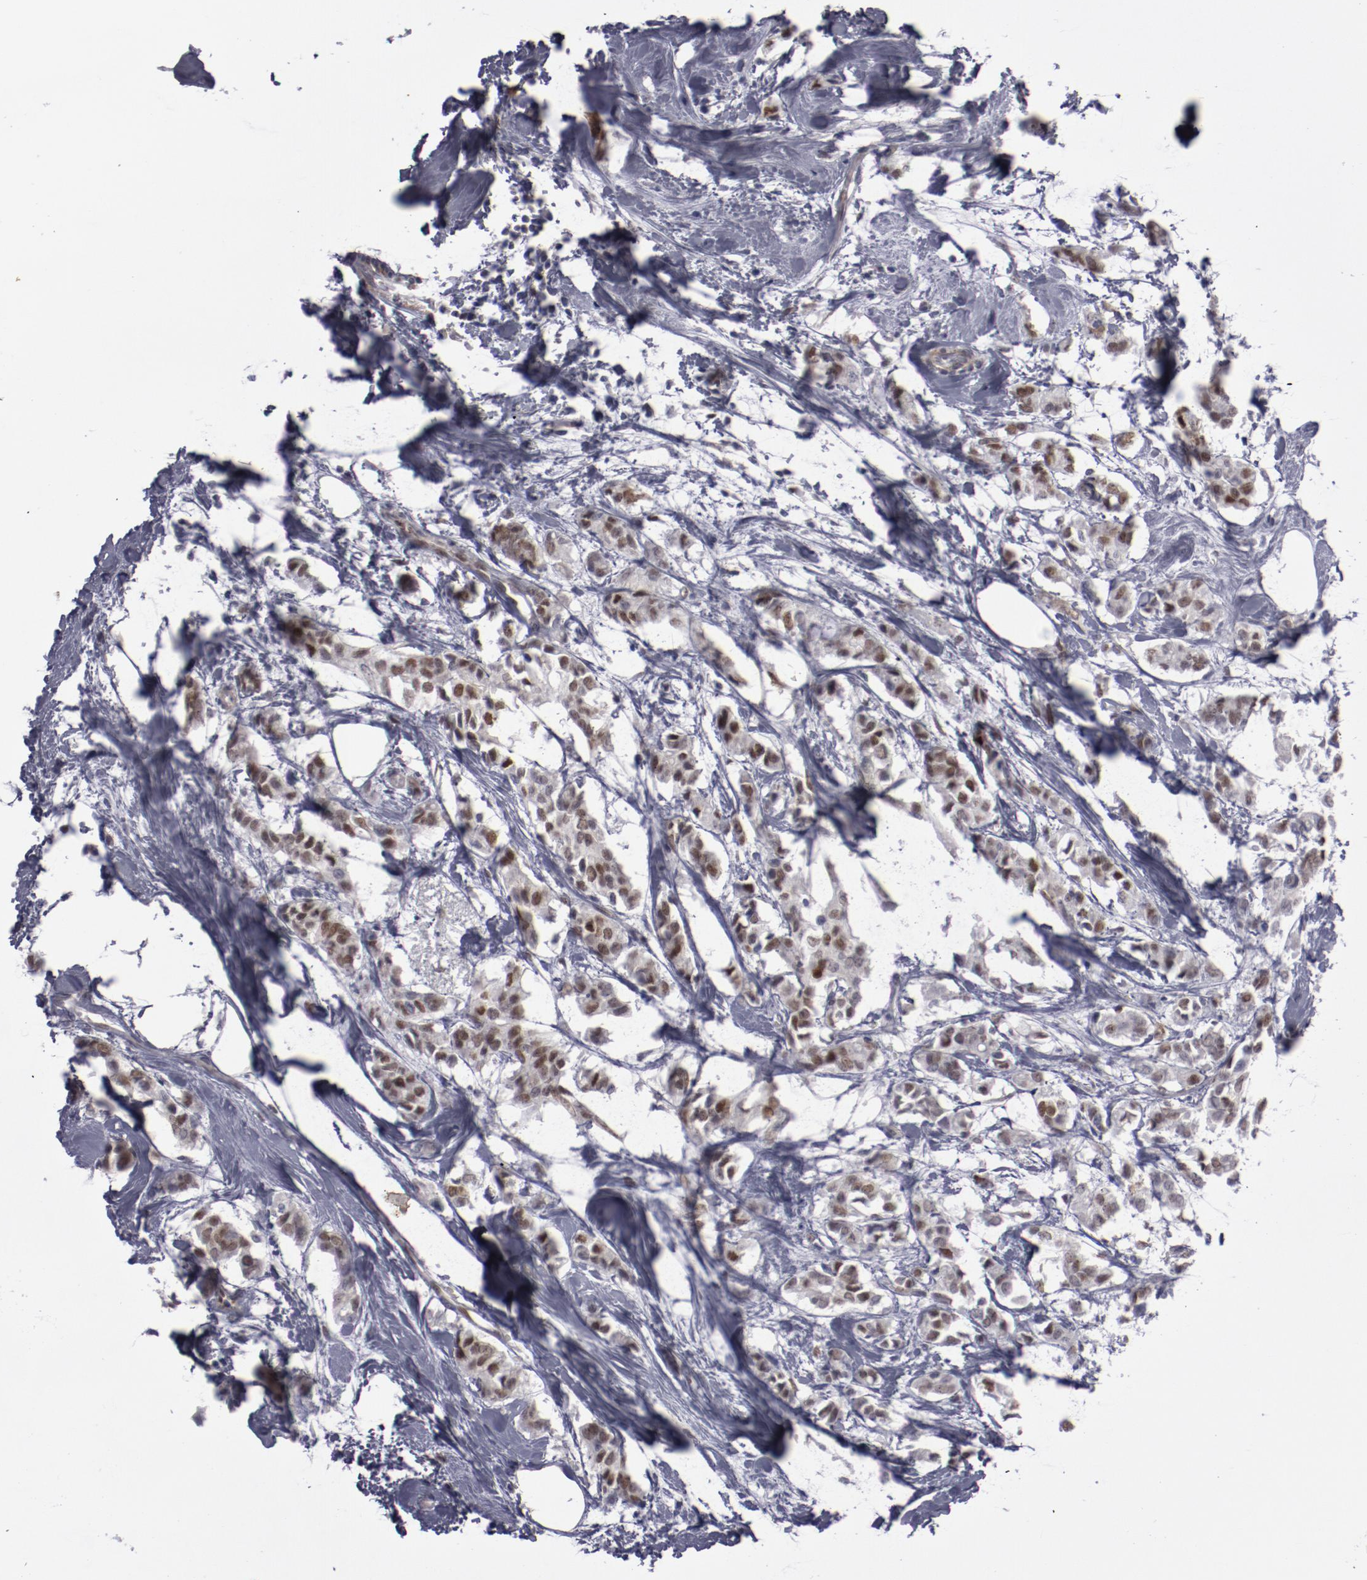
{"staining": {"intensity": "negative", "quantity": "none", "location": "none"}, "tissue": "breast cancer", "cell_type": "Tumor cells", "image_type": "cancer", "snomed": [{"axis": "morphology", "description": "Duct carcinoma"}, {"axis": "topography", "description": "Breast"}], "caption": "A photomicrograph of breast cancer (invasive ductal carcinoma) stained for a protein displays no brown staining in tumor cells.", "gene": "LEF1", "patient": {"sex": "female", "age": 84}}